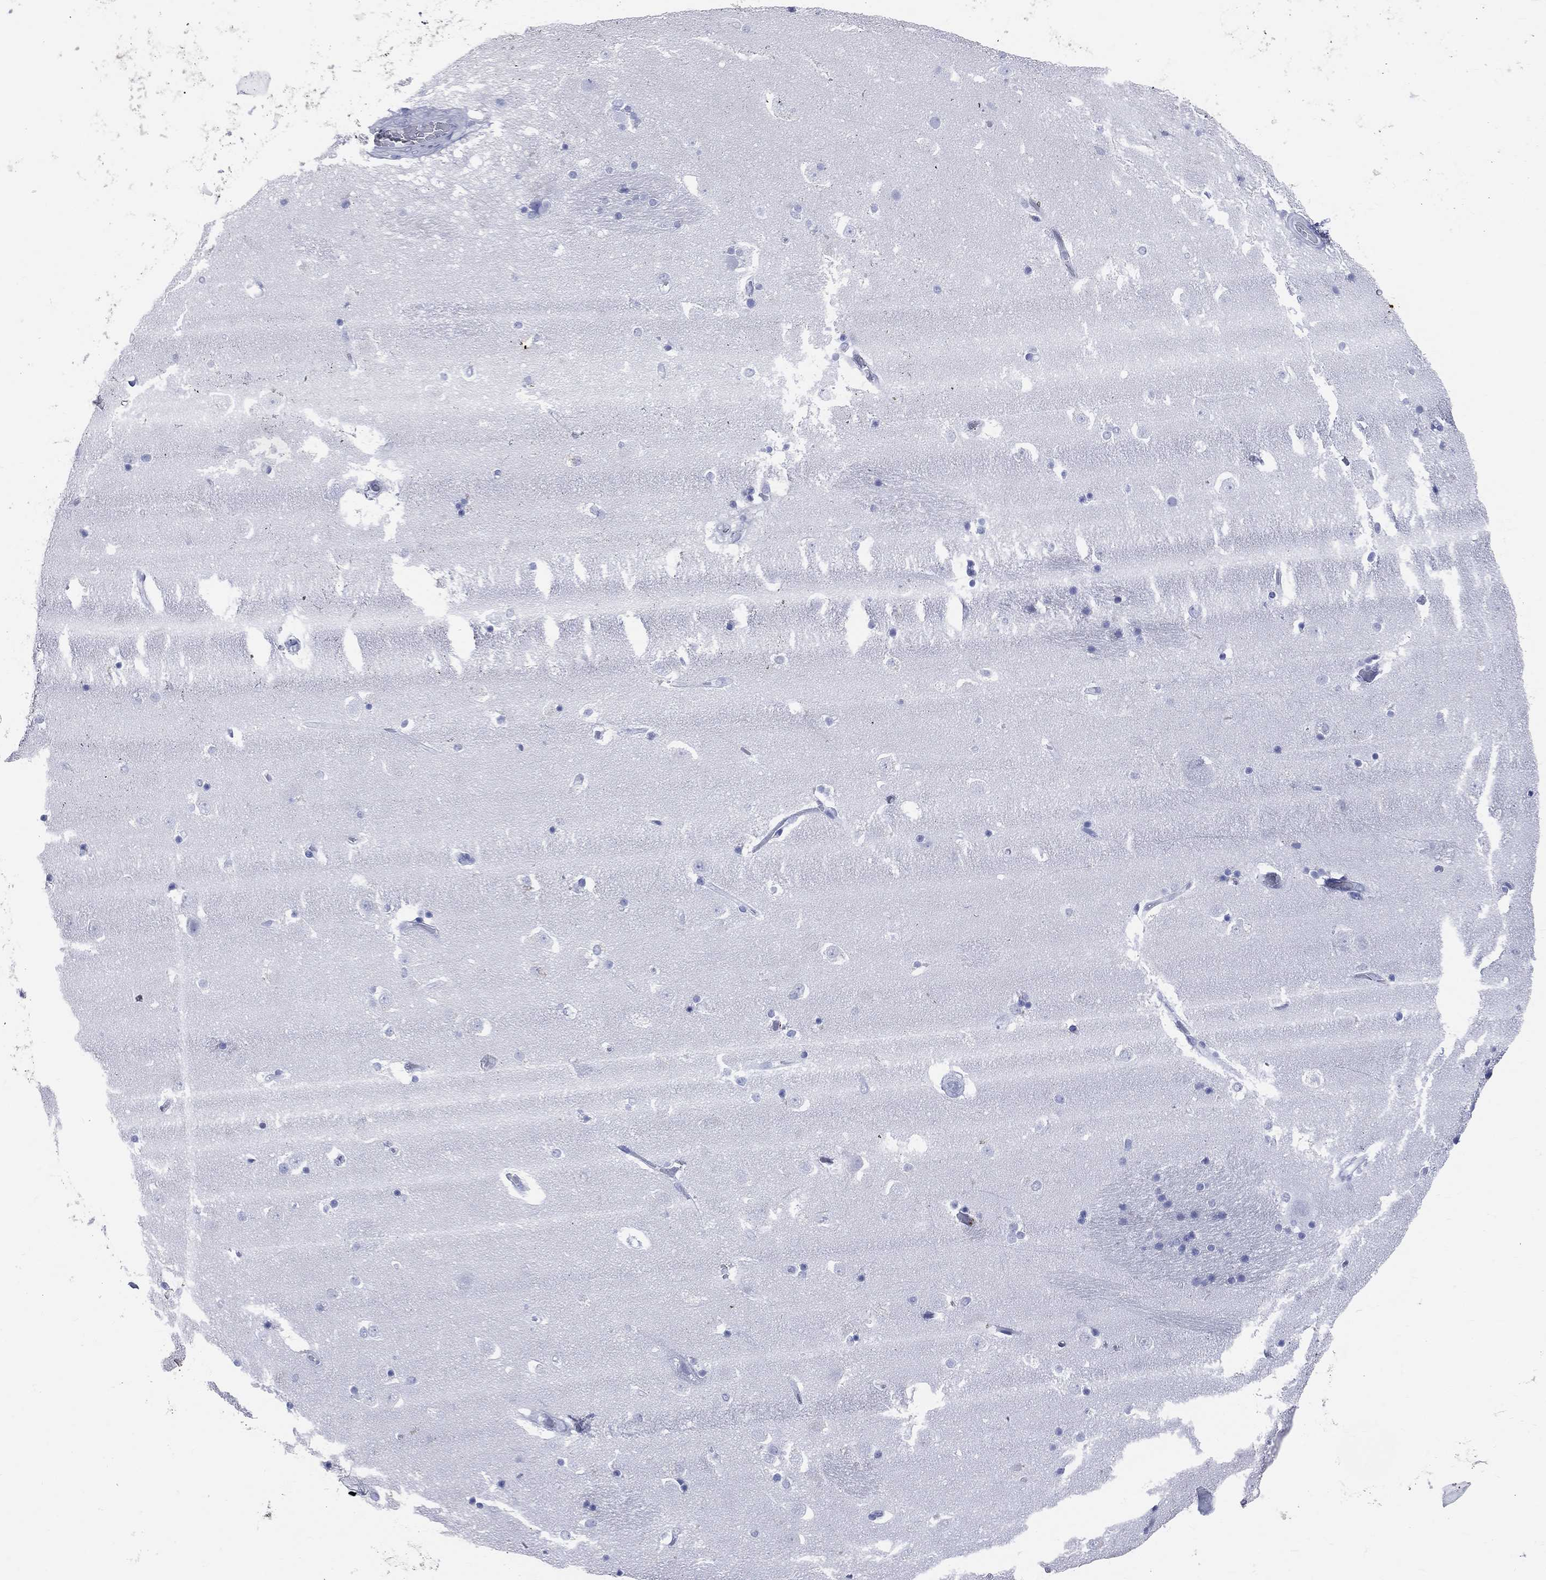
{"staining": {"intensity": "negative", "quantity": "none", "location": "none"}, "tissue": "caudate", "cell_type": "Glial cells", "image_type": "normal", "snomed": [{"axis": "morphology", "description": "Normal tissue, NOS"}, {"axis": "topography", "description": "Lateral ventricle wall"}], "caption": "Caudate stained for a protein using immunohistochemistry demonstrates no expression glial cells.", "gene": "PGLYRP1", "patient": {"sex": "male", "age": 51}}